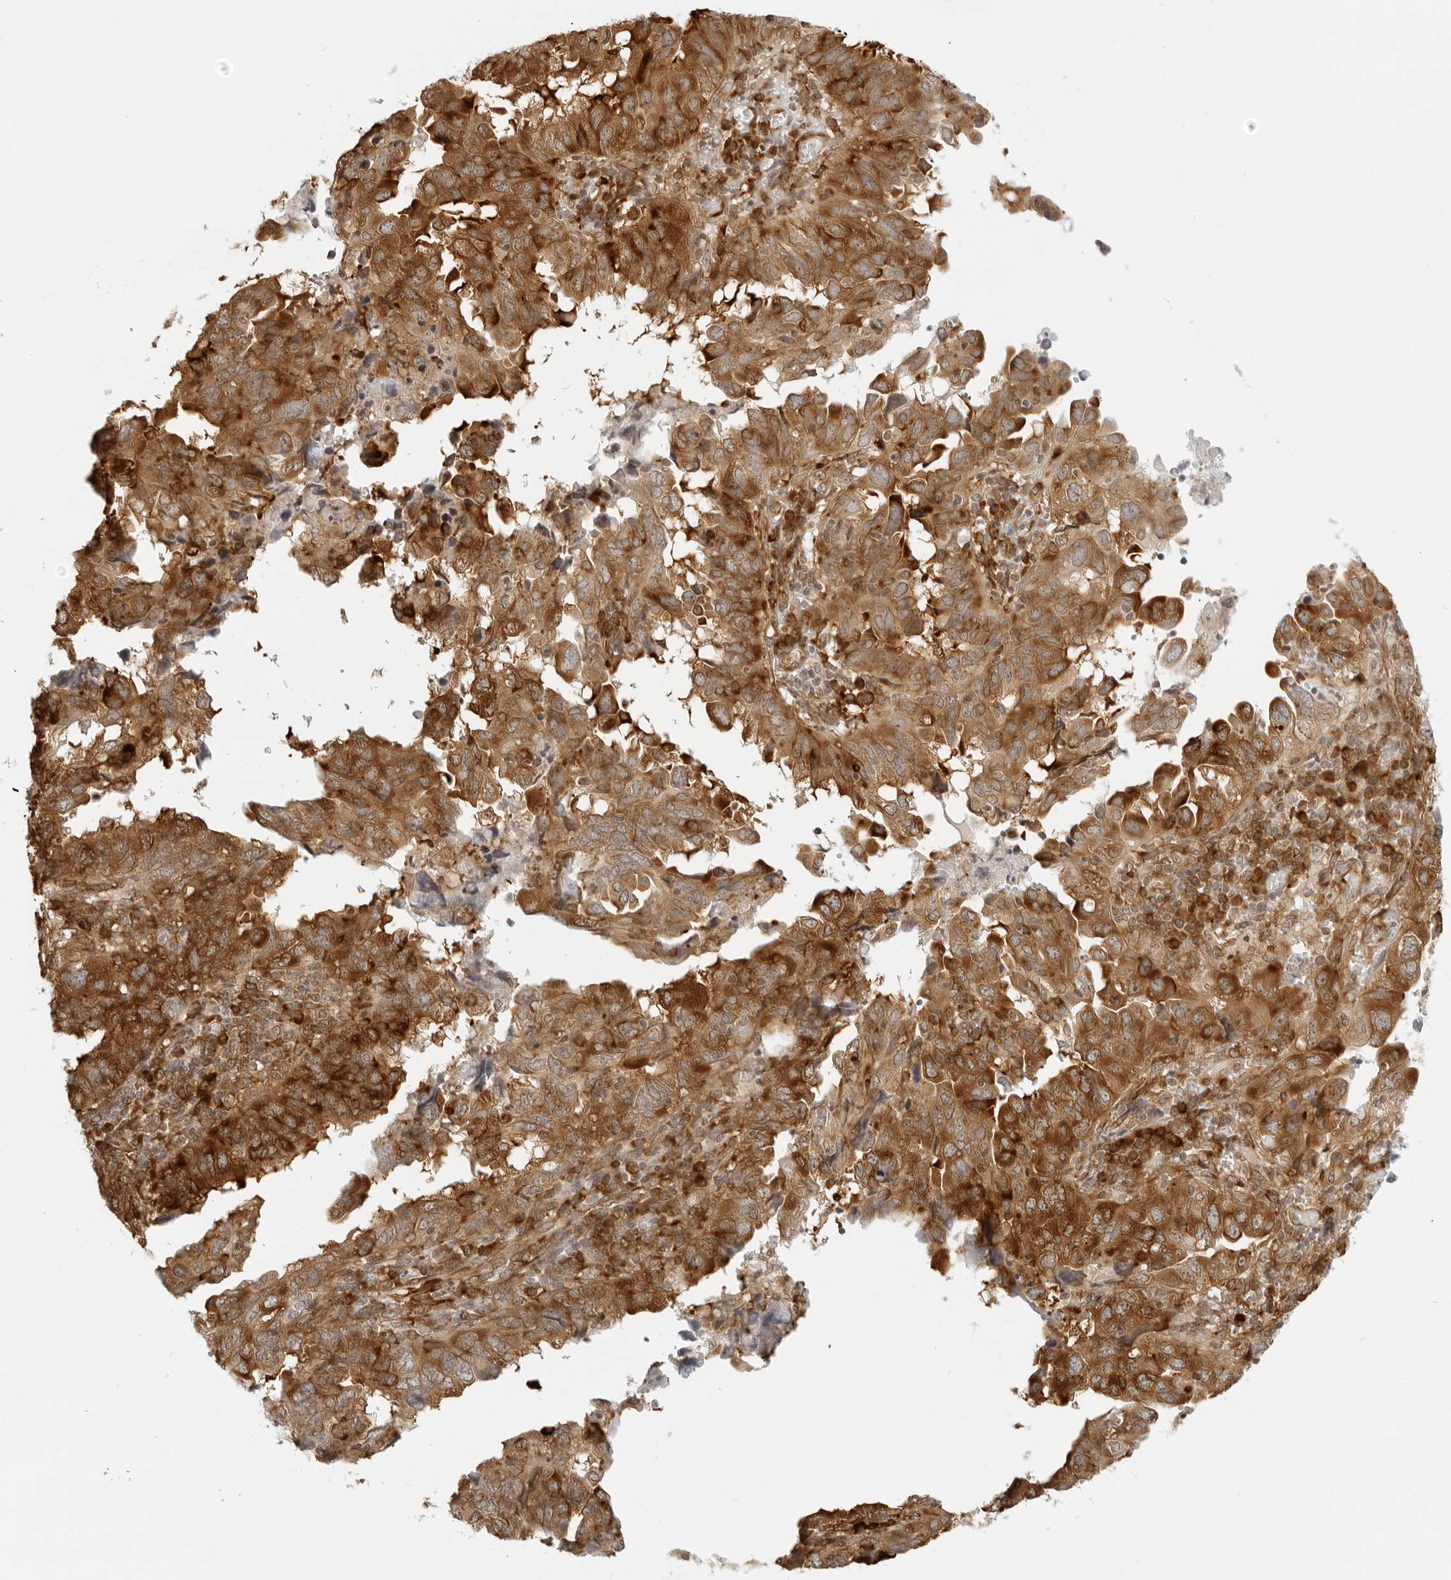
{"staining": {"intensity": "strong", "quantity": ">75%", "location": "cytoplasmic/membranous"}, "tissue": "endometrial cancer", "cell_type": "Tumor cells", "image_type": "cancer", "snomed": [{"axis": "morphology", "description": "Adenocarcinoma, NOS"}, {"axis": "topography", "description": "Uterus"}], "caption": "Adenocarcinoma (endometrial) stained with a protein marker displays strong staining in tumor cells.", "gene": "EIF4G1", "patient": {"sex": "female", "age": 77}}